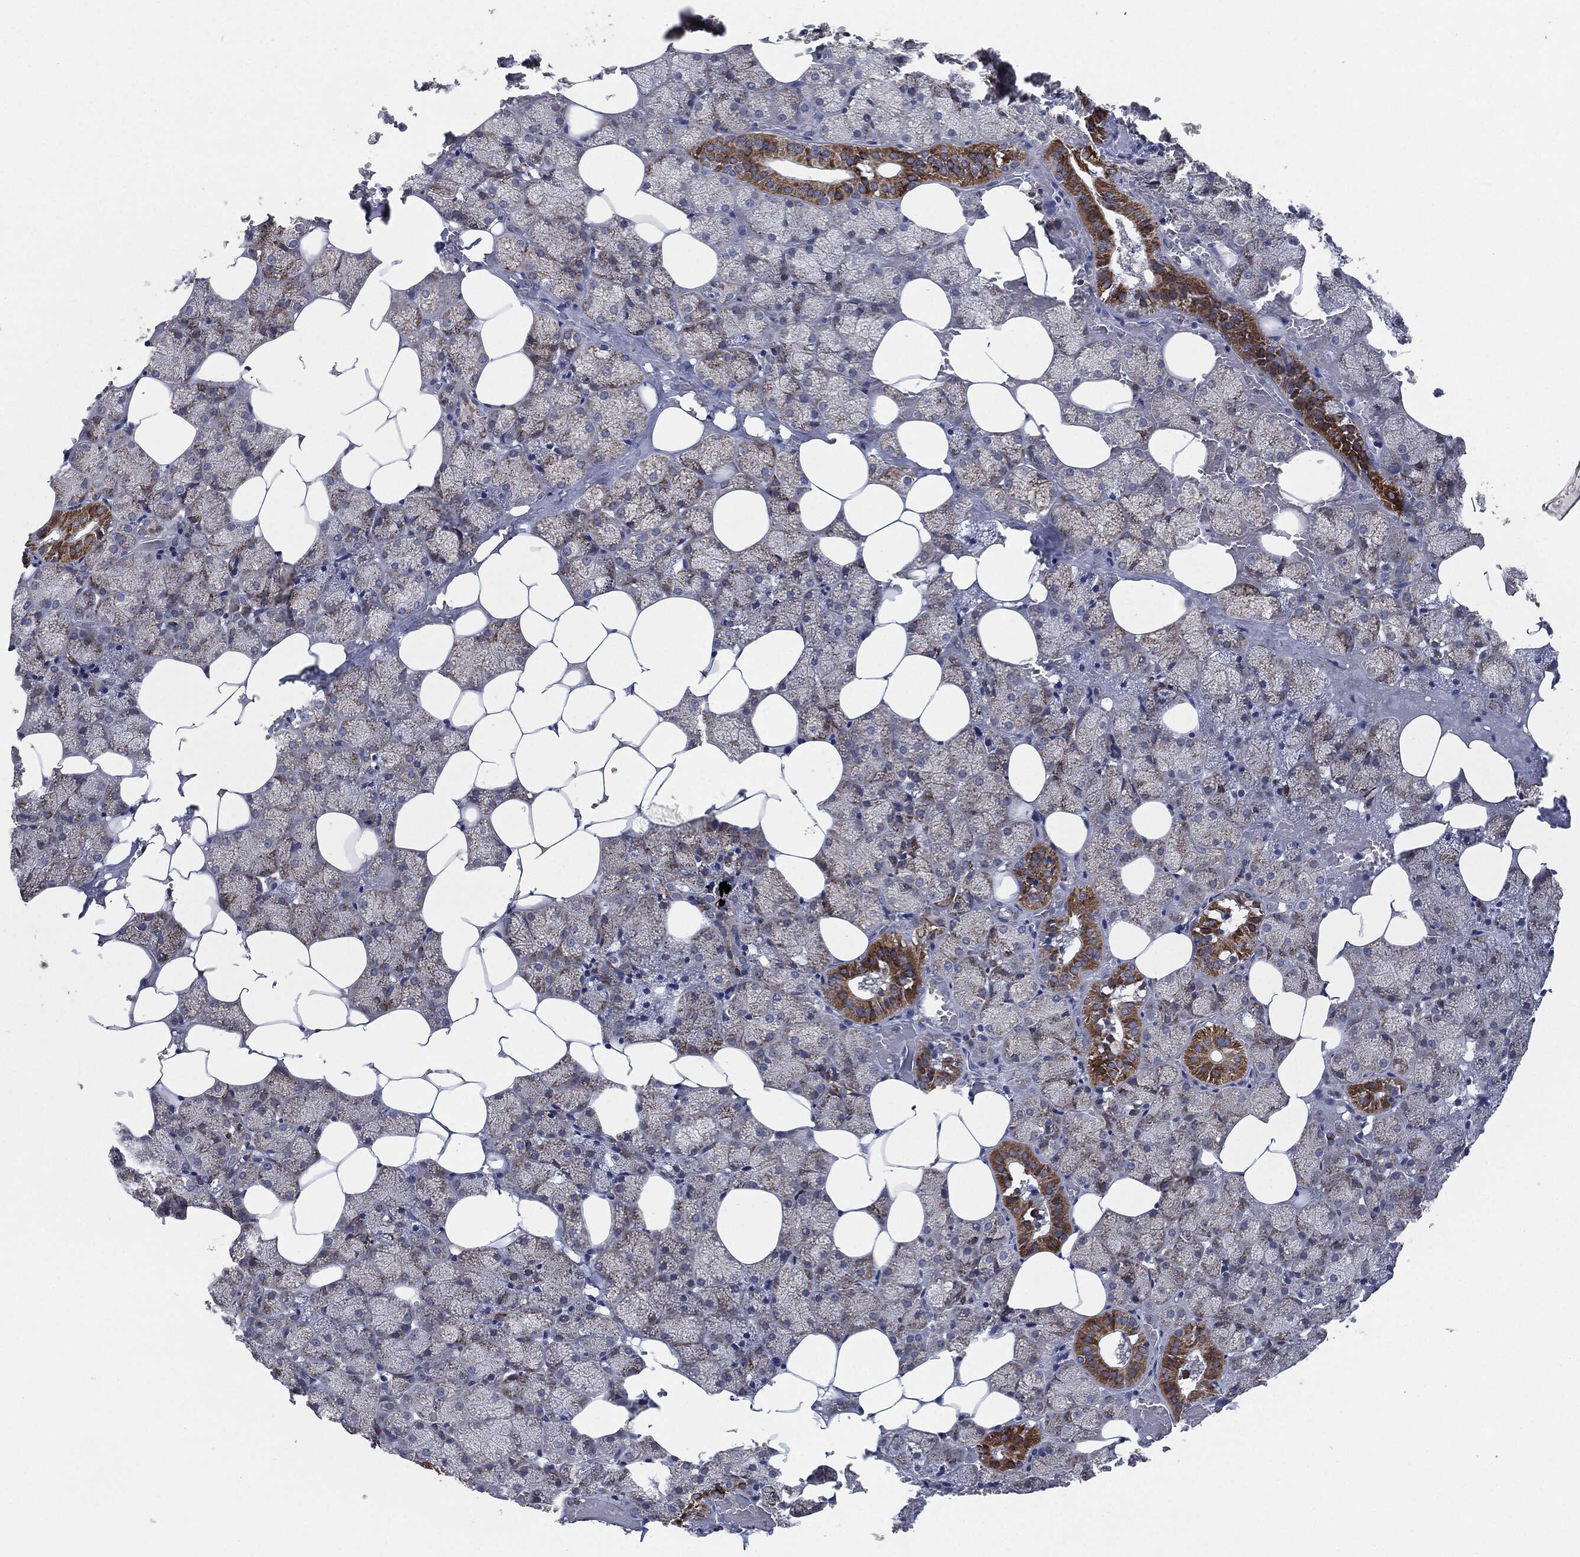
{"staining": {"intensity": "moderate", "quantity": "25%-75%", "location": "cytoplasmic/membranous"}, "tissue": "salivary gland", "cell_type": "Glandular cells", "image_type": "normal", "snomed": [{"axis": "morphology", "description": "Normal tissue, NOS"}, {"axis": "topography", "description": "Salivary gland"}], "caption": "Immunohistochemical staining of normal salivary gland shows moderate cytoplasmic/membranous protein expression in approximately 25%-75% of glandular cells.", "gene": "NDUFV2", "patient": {"sex": "male", "age": 38}}